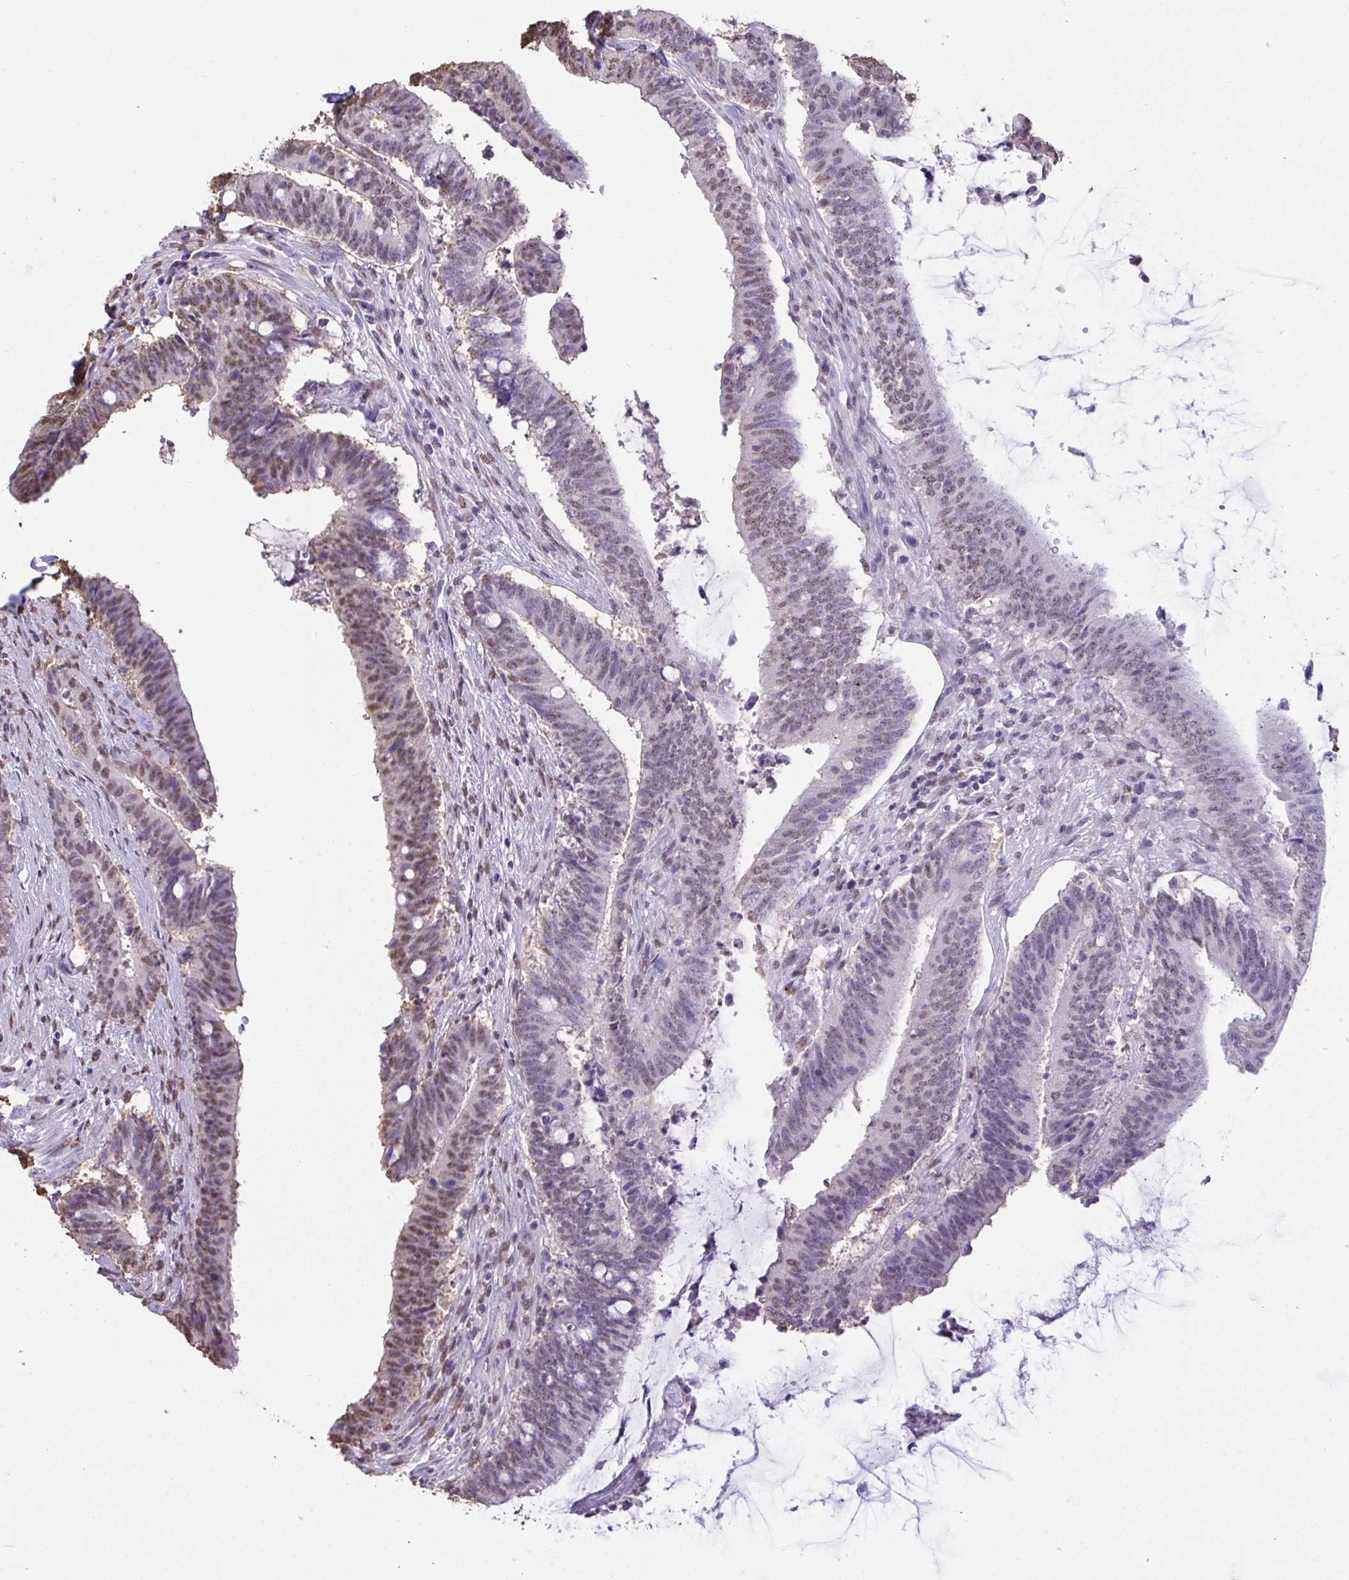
{"staining": {"intensity": "weak", "quantity": "<25%", "location": "nuclear"}, "tissue": "colorectal cancer", "cell_type": "Tumor cells", "image_type": "cancer", "snomed": [{"axis": "morphology", "description": "Adenocarcinoma, NOS"}, {"axis": "topography", "description": "Colon"}], "caption": "DAB (3,3'-diaminobenzidine) immunohistochemical staining of human adenocarcinoma (colorectal) reveals no significant expression in tumor cells.", "gene": "SEMA6B", "patient": {"sex": "female", "age": 43}}